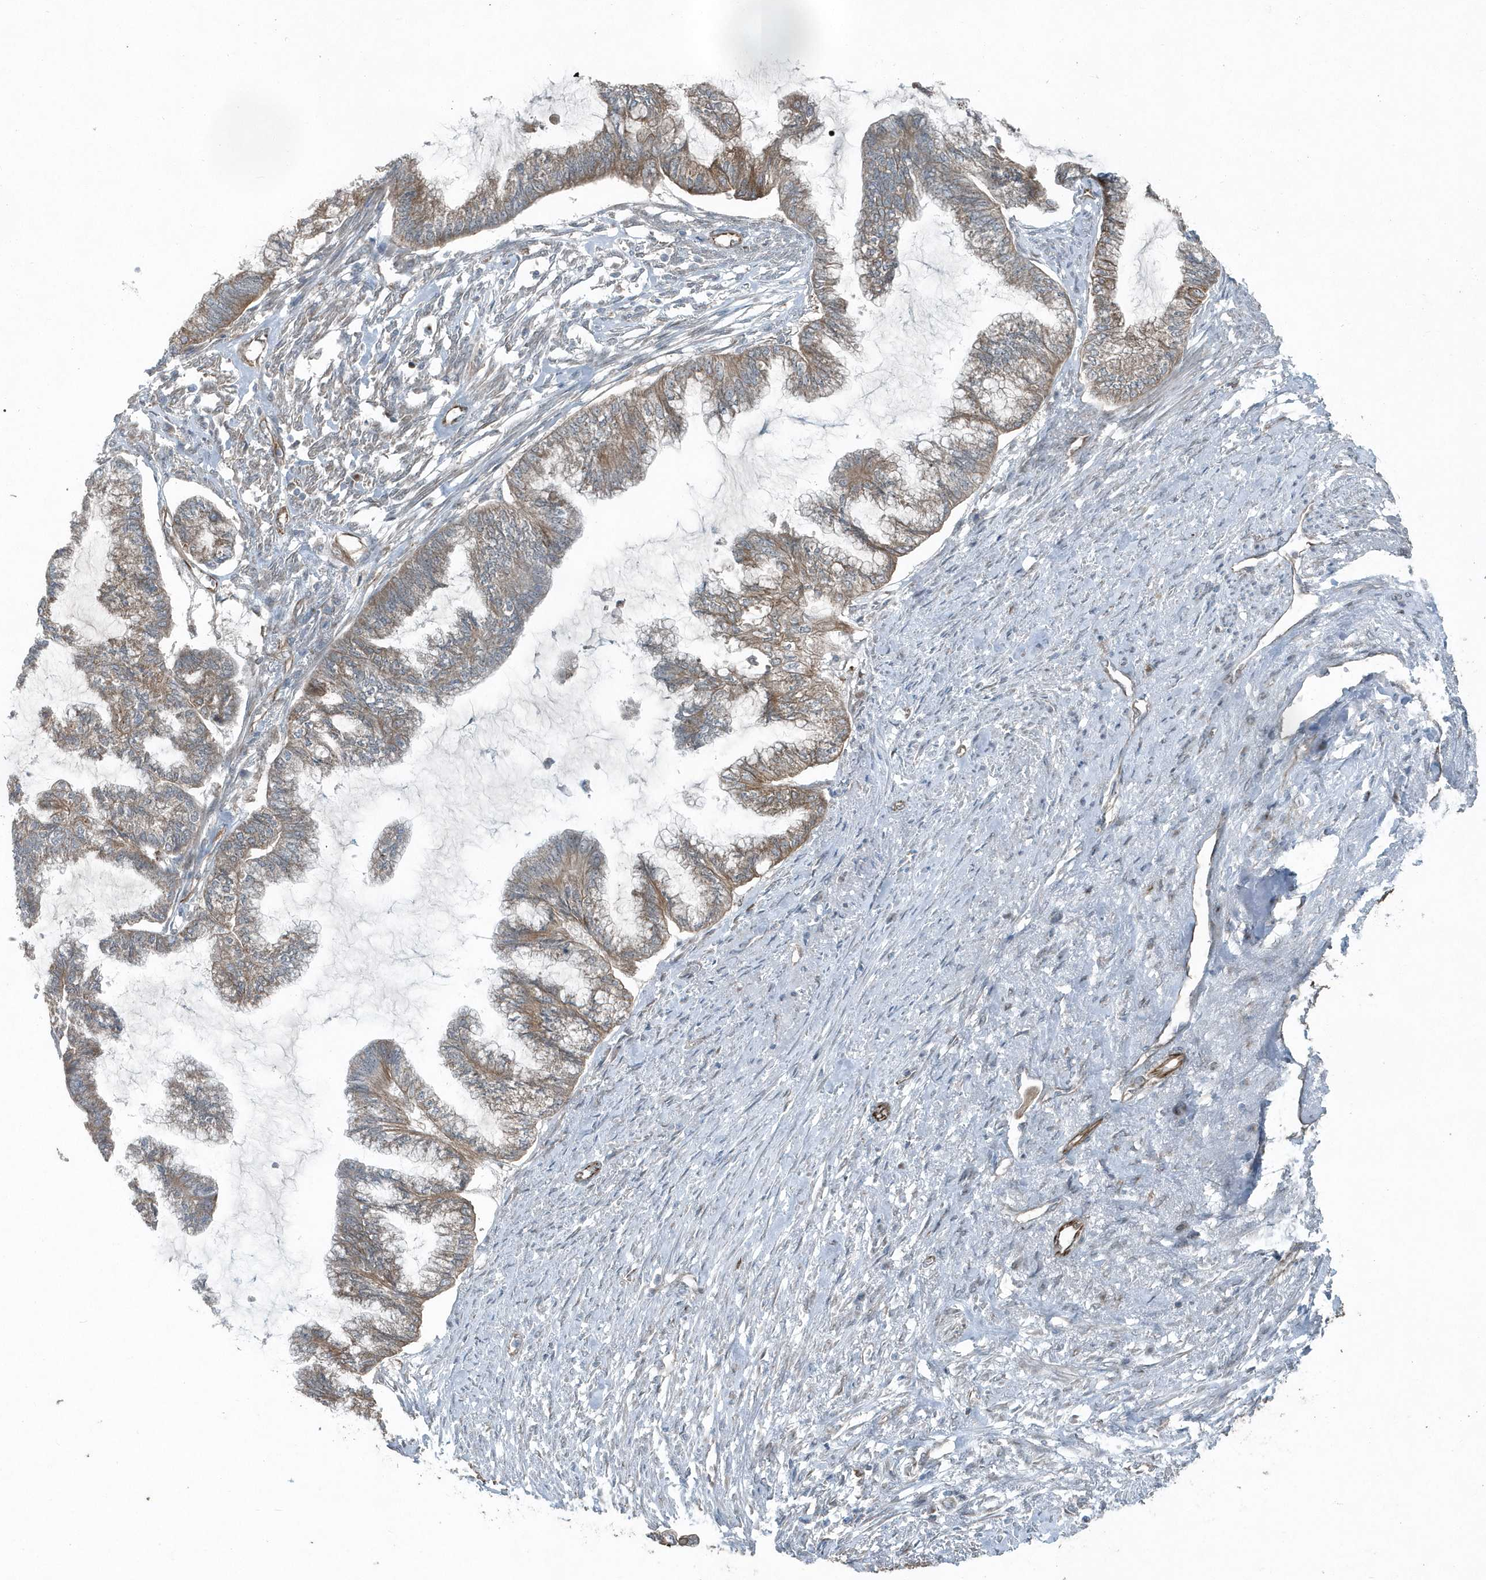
{"staining": {"intensity": "moderate", "quantity": "25%-75%", "location": "cytoplasmic/membranous"}, "tissue": "endometrial cancer", "cell_type": "Tumor cells", "image_type": "cancer", "snomed": [{"axis": "morphology", "description": "Adenocarcinoma, NOS"}, {"axis": "topography", "description": "Endometrium"}], "caption": "Endometrial adenocarcinoma tissue reveals moderate cytoplasmic/membranous positivity in approximately 25%-75% of tumor cells", "gene": "GCC2", "patient": {"sex": "female", "age": 86}}